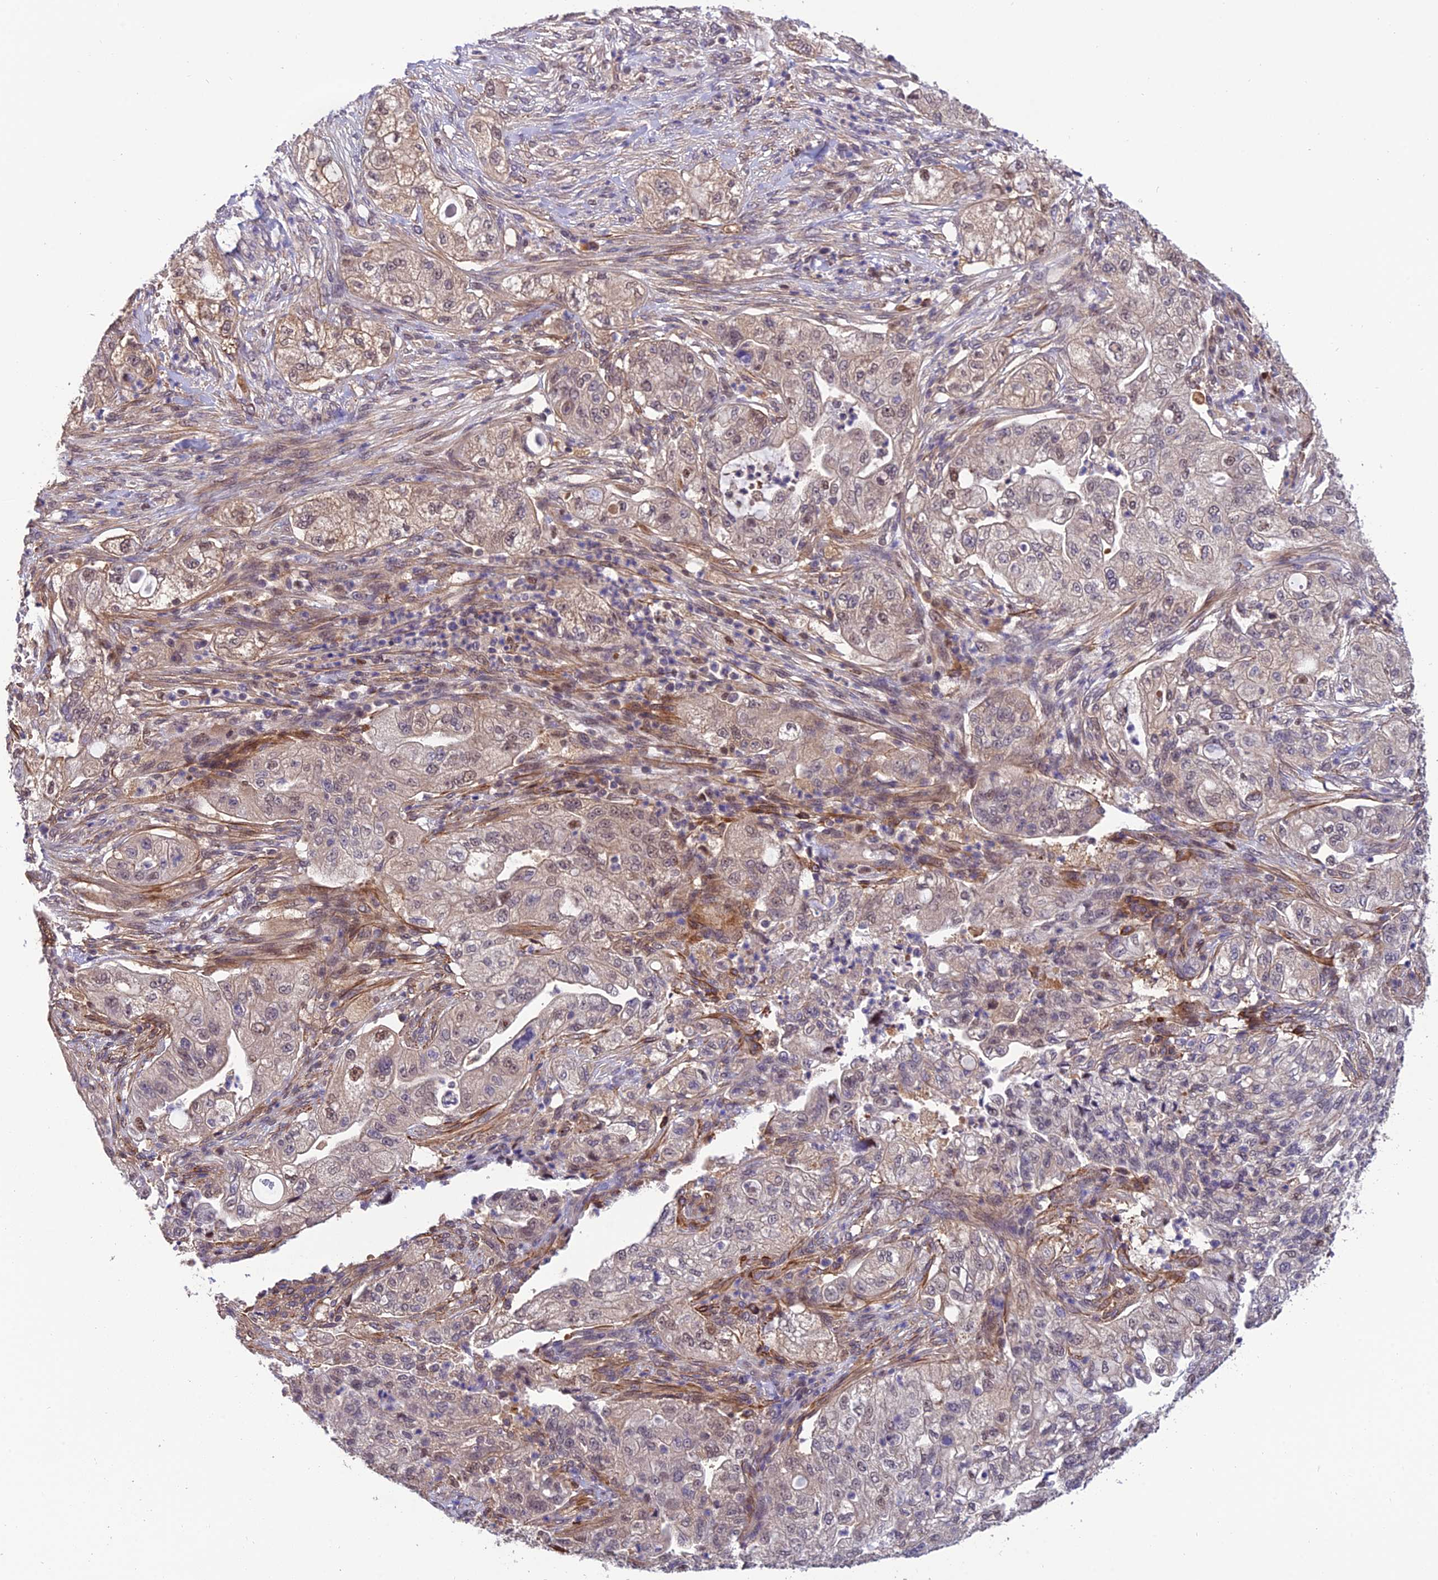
{"staining": {"intensity": "weak", "quantity": "25%-75%", "location": "cytoplasmic/membranous"}, "tissue": "pancreatic cancer", "cell_type": "Tumor cells", "image_type": "cancer", "snomed": [{"axis": "morphology", "description": "Adenocarcinoma, NOS"}, {"axis": "topography", "description": "Pancreas"}], "caption": "Pancreatic cancer (adenocarcinoma) was stained to show a protein in brown. There is low levels of weak cytoplasmic/membranous expression in approximately 25%-75% of tumor cells. (DAB (3,3'-diaminobenzidine) = brown stain, brightfield microscopy at high magnification).", "gene": "PSMB3", "patient": {"sex": "female", "age": 78}}